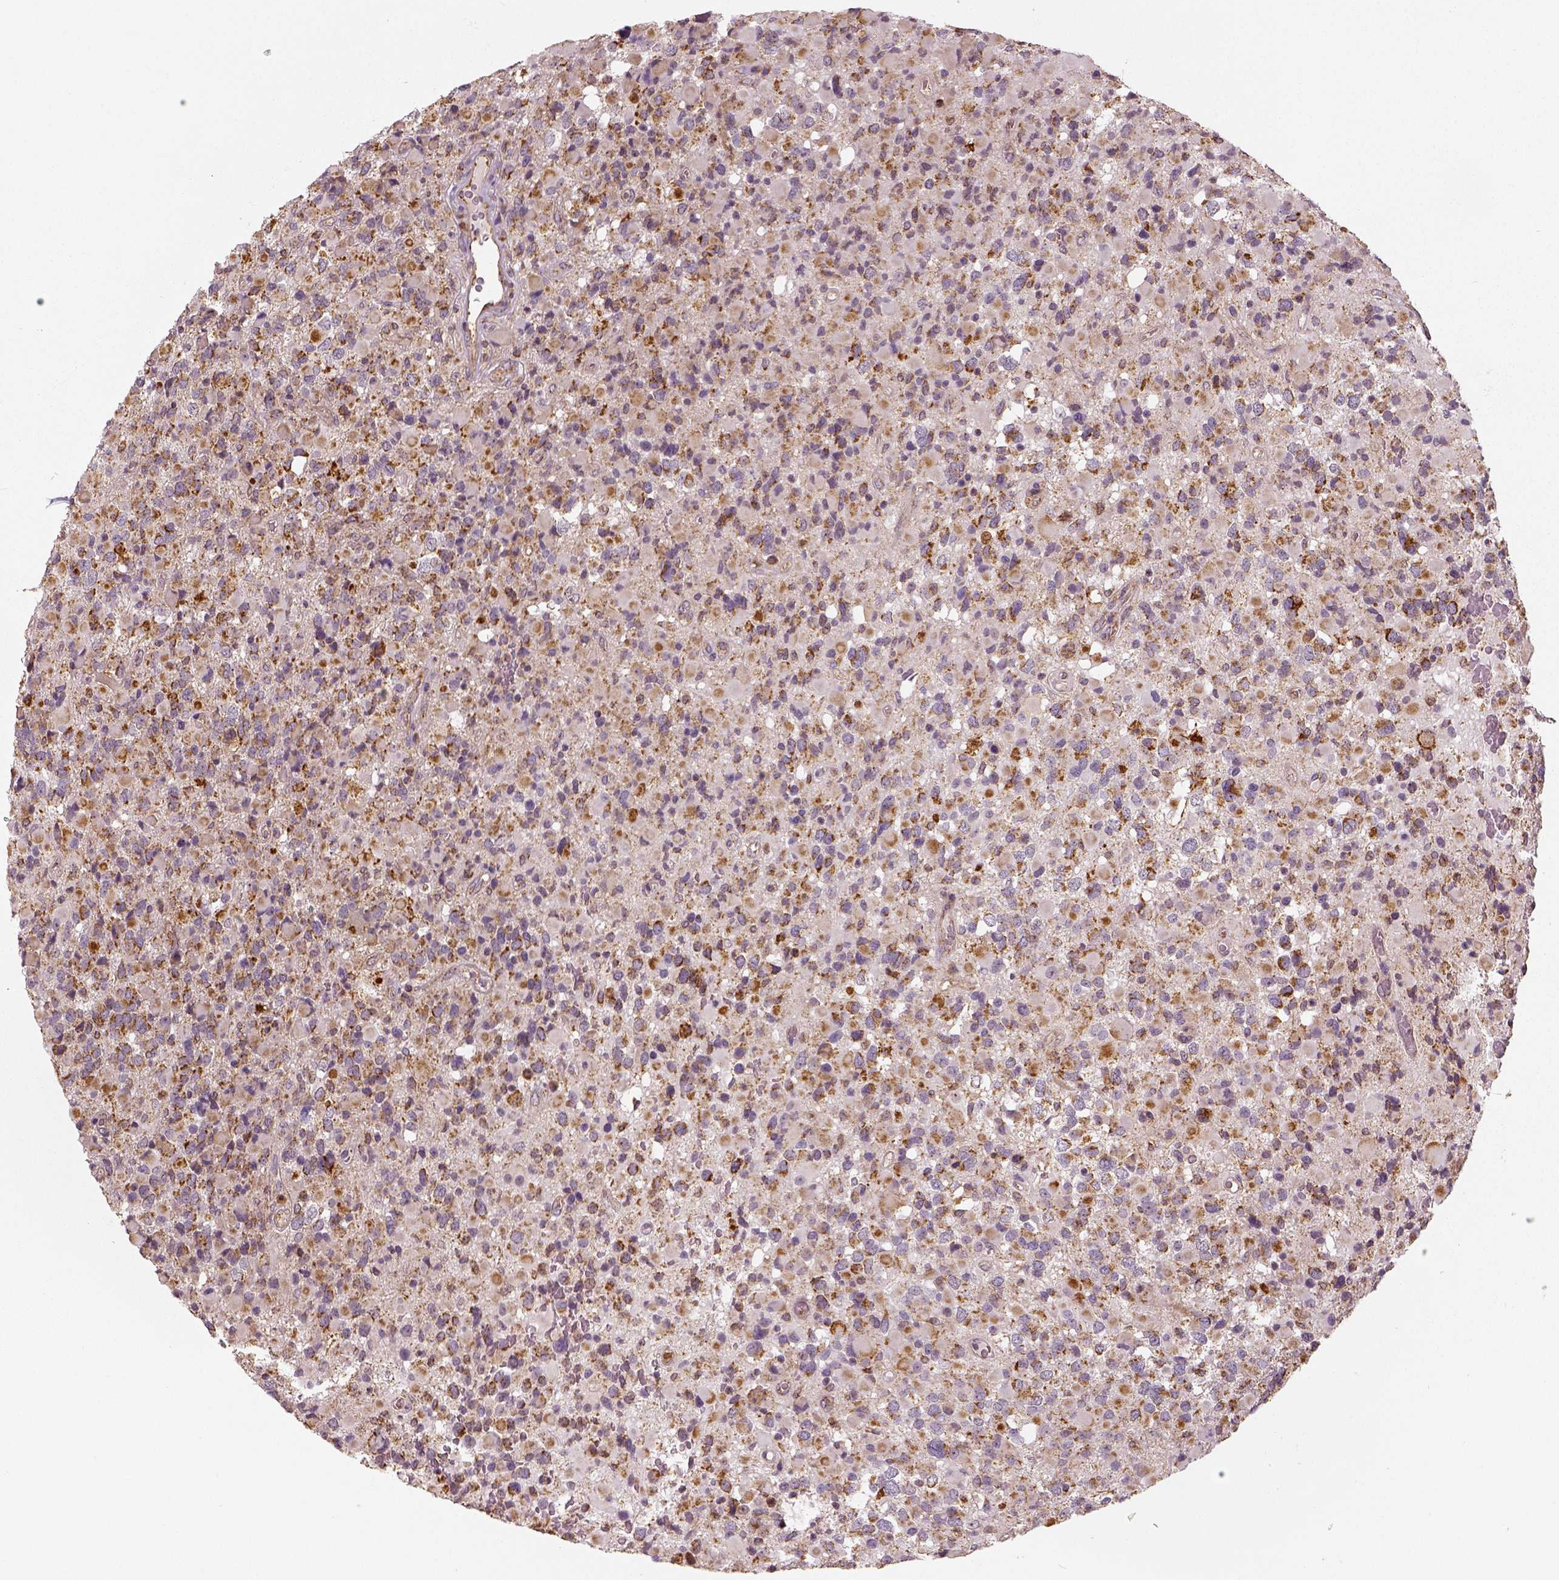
{"staining": {"intensity": "moderate", "quantity": "25%-75%", "location": "cytoplasmic/membranous"}, "tissue": "glioma", "cell_type": "Tumor cells", "image_type": "cancer", "snomed": [{"axis": "morphology", "description": "Glioma, malignant, High grade"}, {"axis": "topography", "description": "Brain"}], "caption": "Brown immunohistochemical staining in human glioma exhibits moderate cytoplasmic/membranous expression in approximately 25%-75% of tumor cells.", "gene": "PGAM5", "patient": {"sex": "female", "age": 40}}